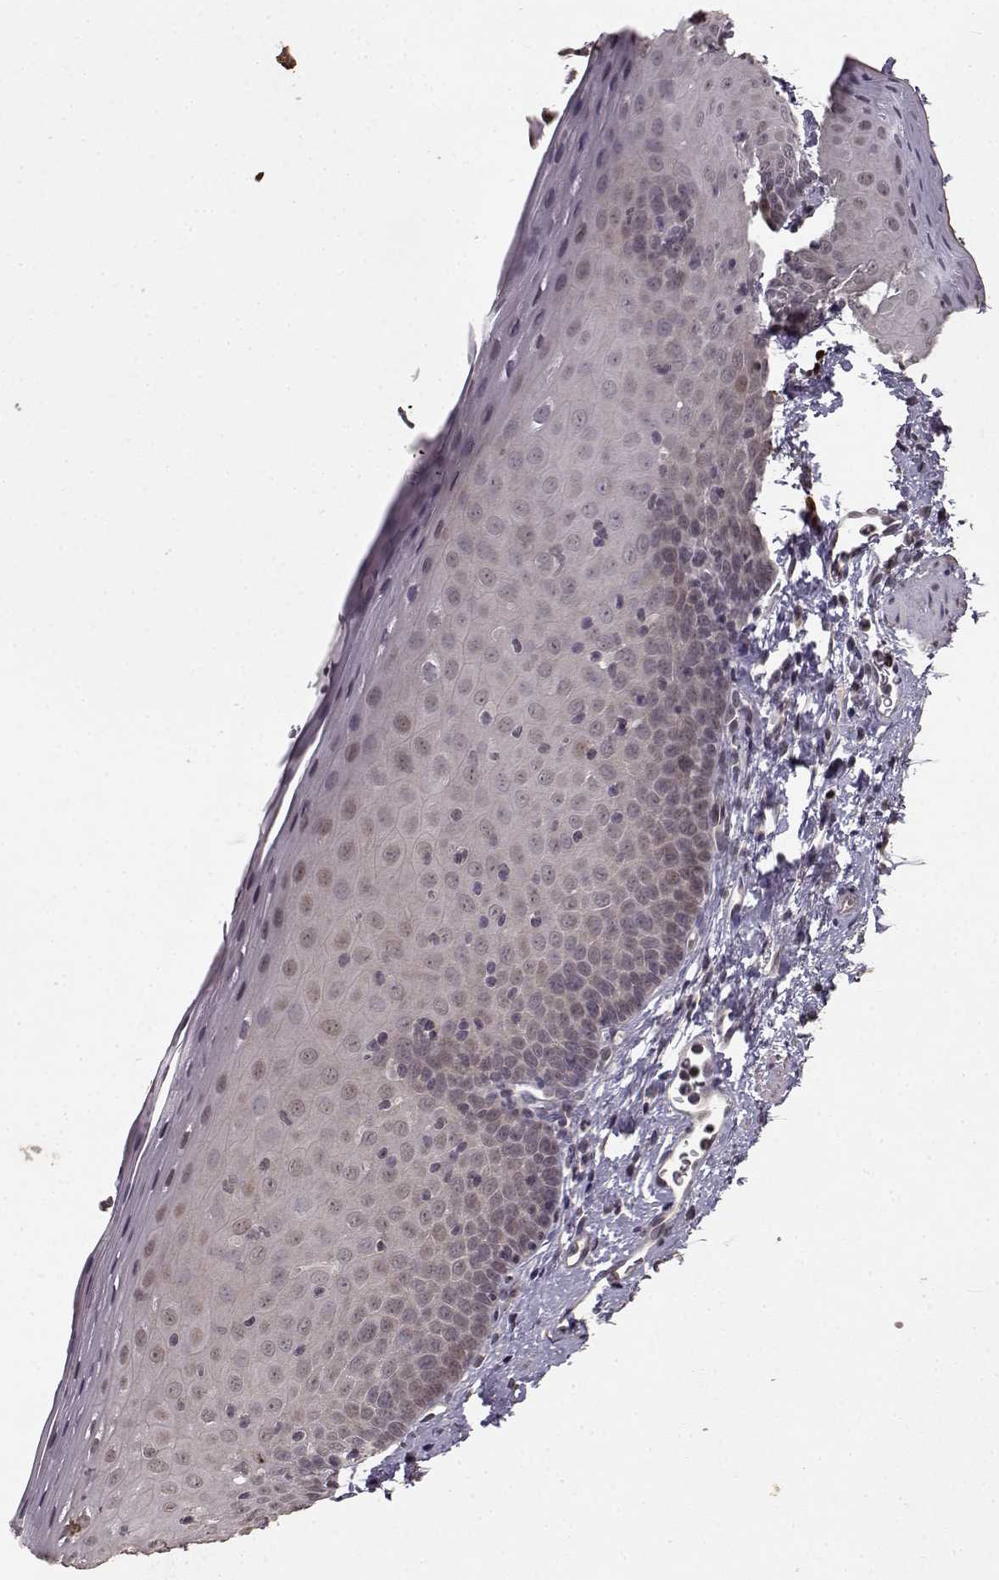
{"staining": {"intensity": "negative", "quantity": "none", "location": "none"}, "tissue": "esophagus", "cell_type": "Squamous epithelial cells", "image_type": "normal", "snomed": [{"axis": "morphology", "description": "Normal tissue, NOS"}, {"axis": "topography", "description": "Esophagus"}], "caption": "The micrograph reveals no staining of squamous epithelial cells in benign esophagus. Nuclei are stained in blue.", "gene": "NTRK2", "patient": {"sex": "female", "age": 64}}